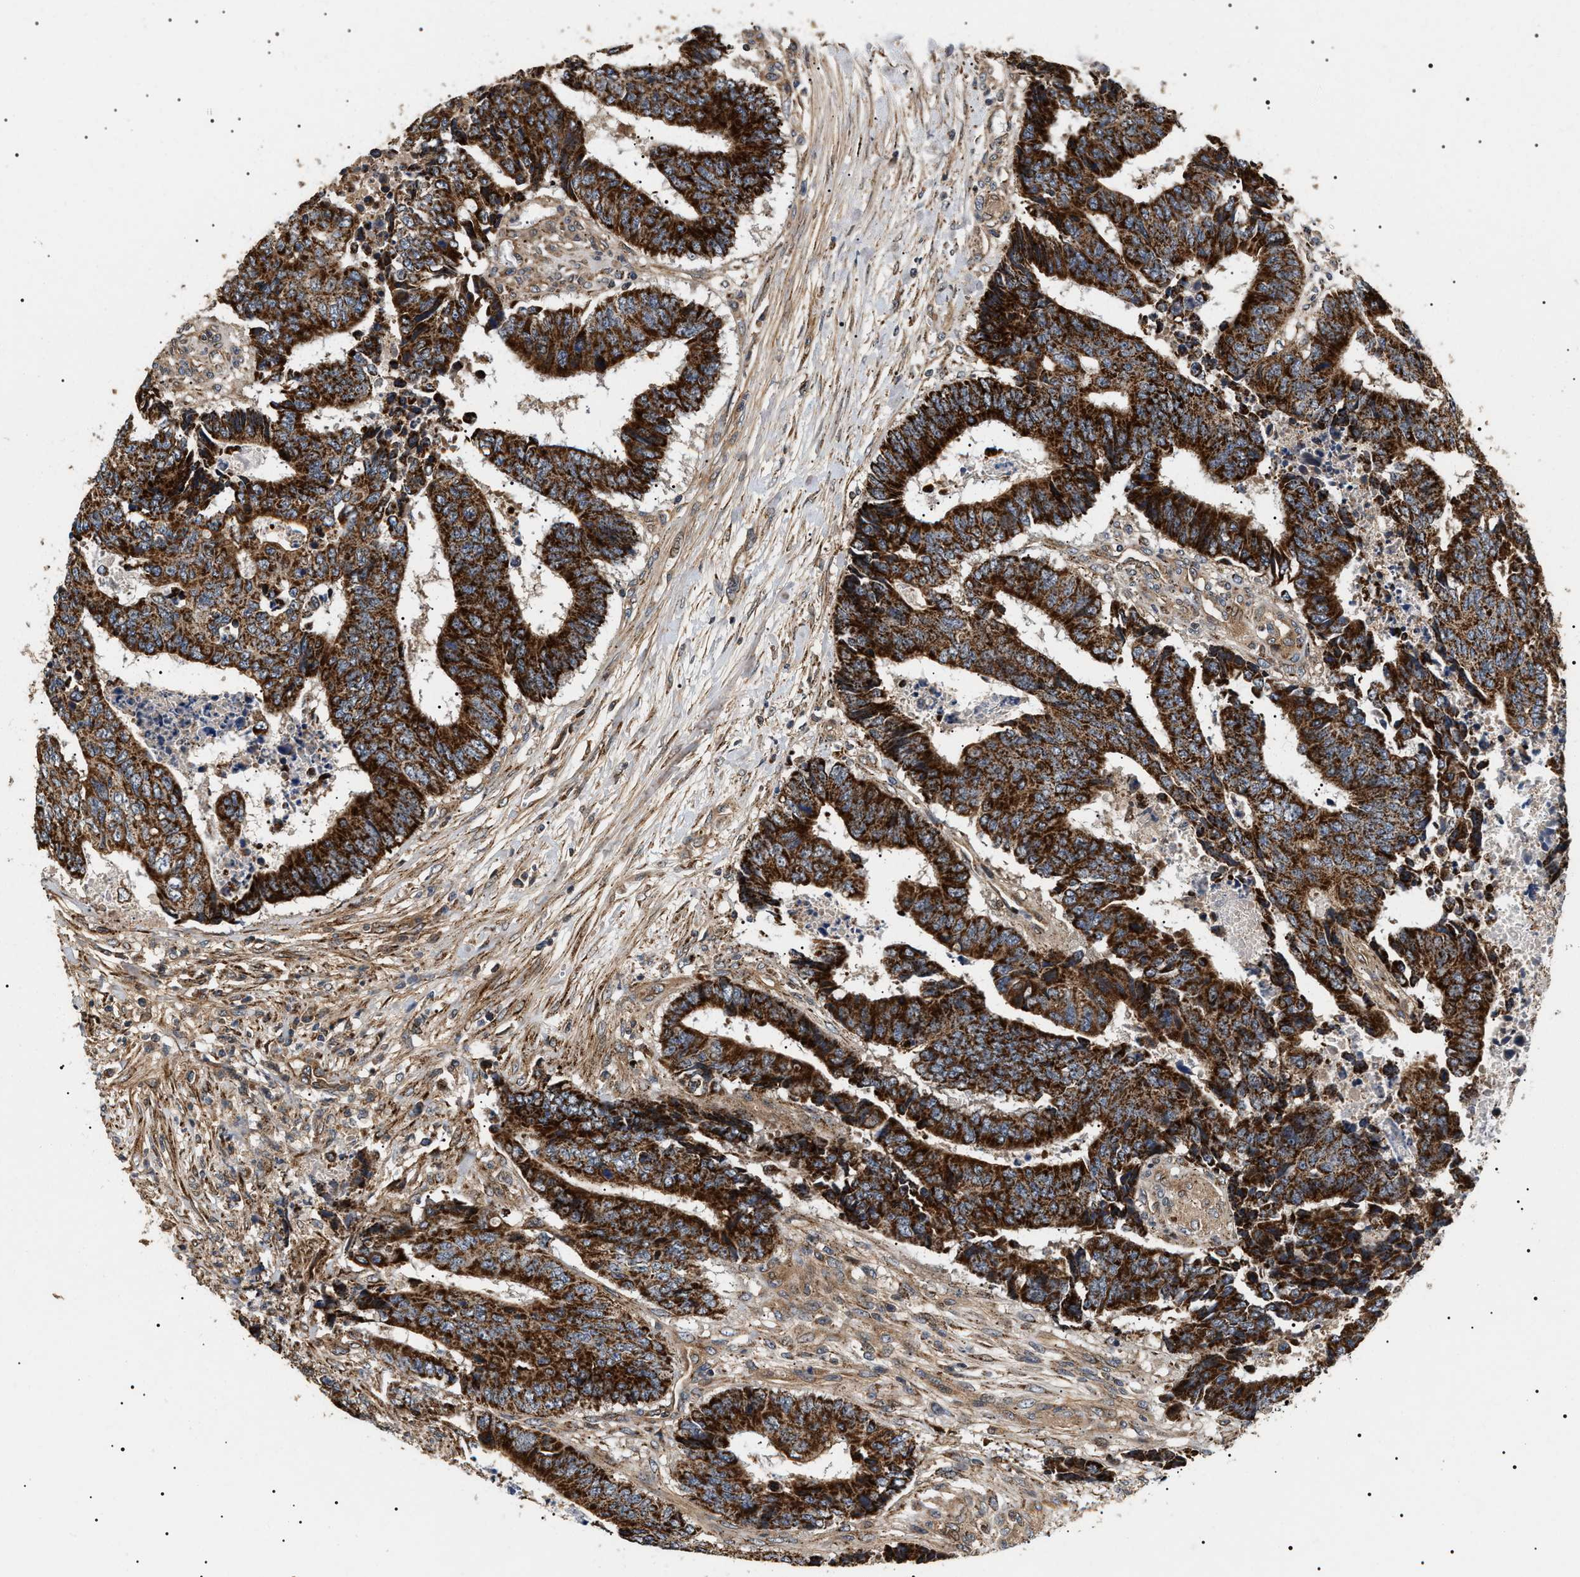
{"staining": {"intensity": "strong", "quantity": ">75%", "location": "cytoplasmic/membranous"}, "tissue": "colorectal cancer", "cell_type": "Tumor cells", "image_type": "cancer", "snomed": [{"axis": "morphology", "description": "Adenocarcinoma, NOS"}, {"axis": "topography", "description": "Rectum"}], "caption": "DAB (3,3'-diaminobenzidine) immunohistochemical staining of human colorectal cancer (adenocarcinoma) reveals strong cytoplasmic/membranous protein positivity in about >75% of tumor cells.", "gene": "ZBTB26", "patient": {"sex": "male", "age": 84}}